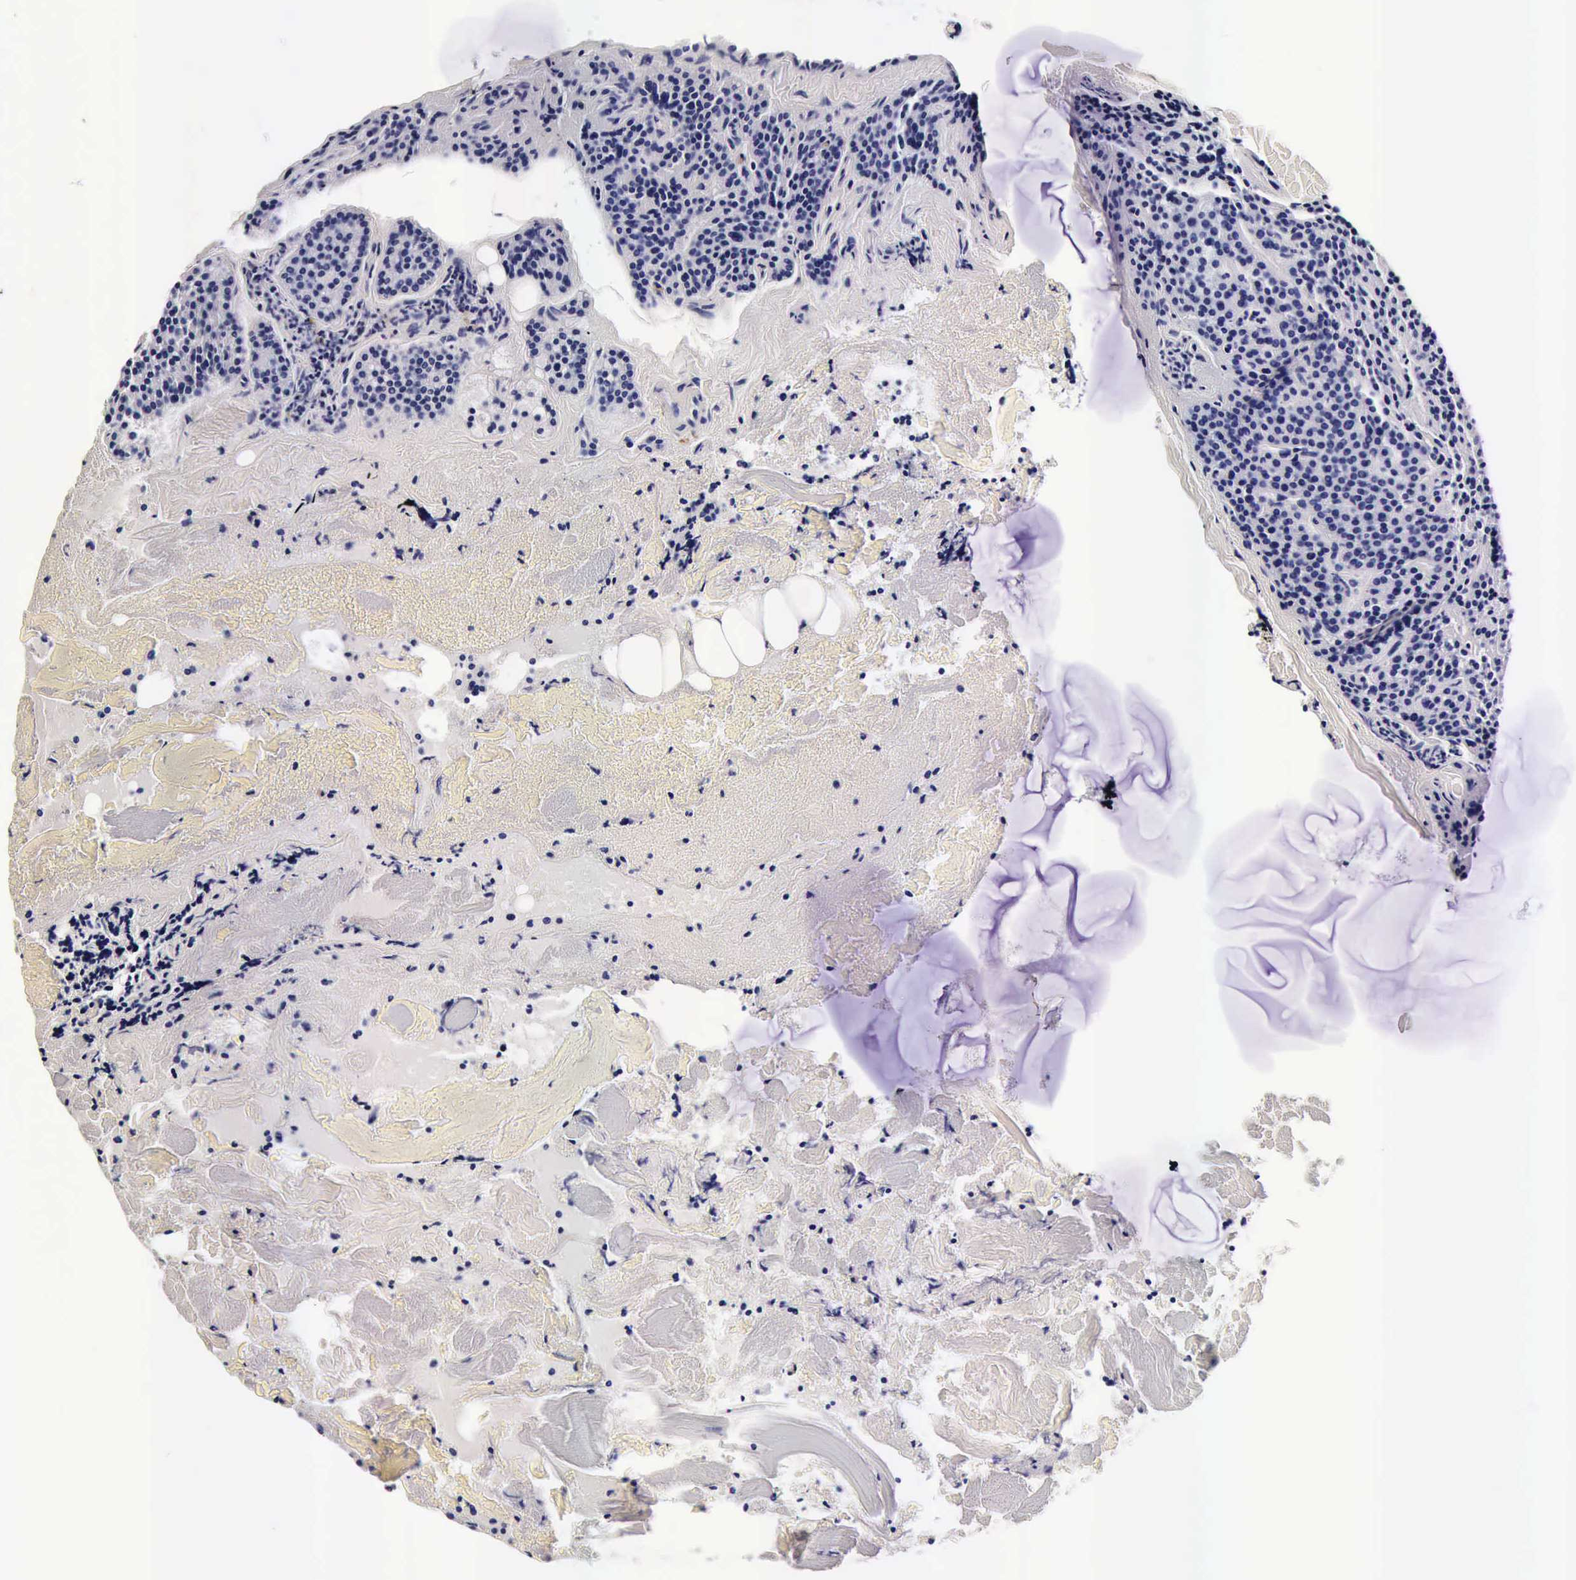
{"staining": {"intensity": "negative", "quantity": "none", "location": "none"}, "tissue": "parathyroid gland", "cell_type": "Glandular cells", "image_type": "normal", "snomed": [{"axis": "morphology", "description": "Normal tissue, NOS"}, {"axis": "topography", "description": "Parathyroid gland"}], "caption": "High power microscopy histopathology image of an immunohistochemistry (IHC) histopathology image of benign parathyroid gland, revealing no significant expression in glandular cells.", "gene": "IAPP", "patient": {"sex": "female", "age": 29}}